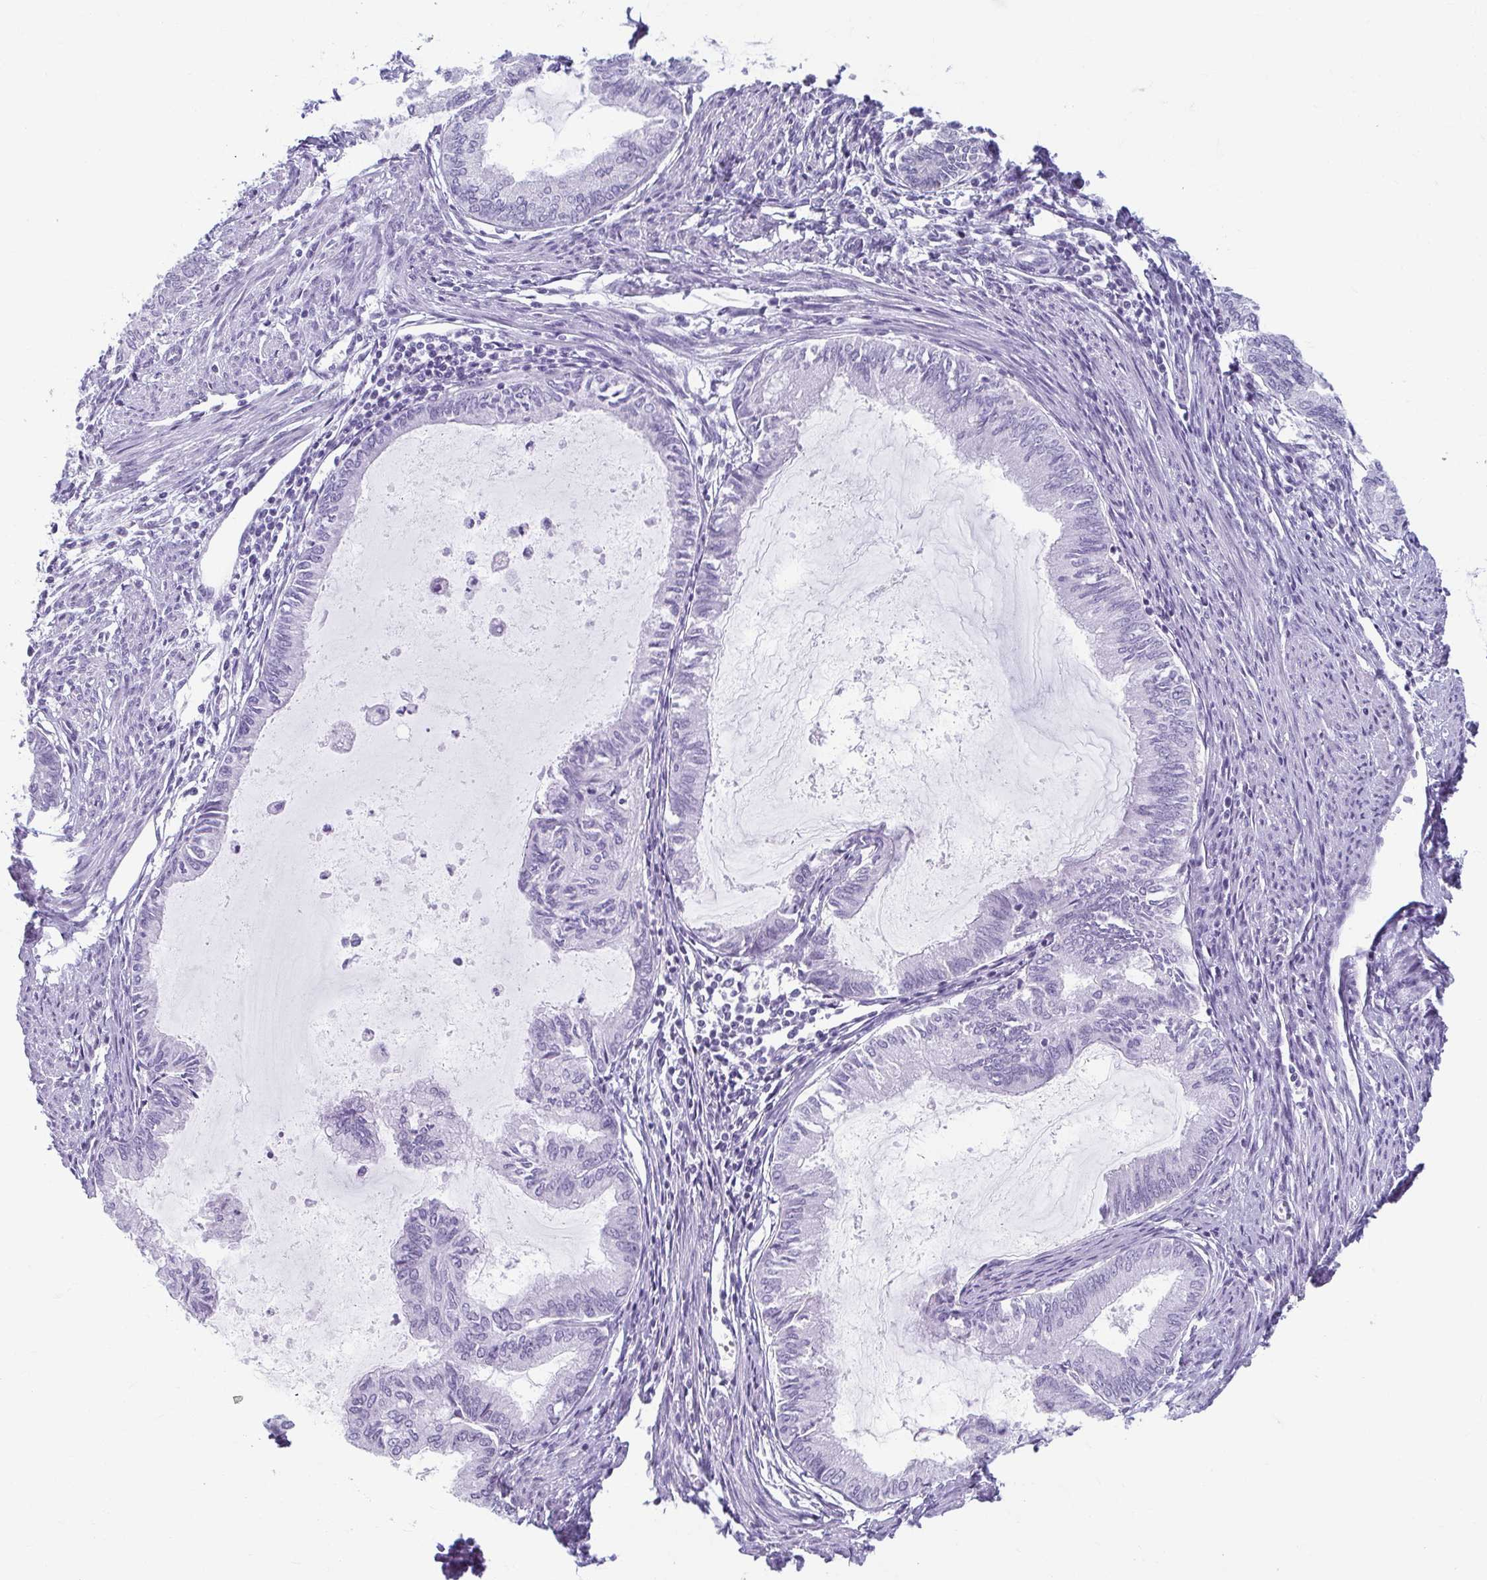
{"staining": {"intensity": "negative", "quantity": "none", "location": "none"}, "tissue": "endometrial cancer", "cell_type": "Tumor cells", "image_type": "cancer", "snomed": [{"axis": "morphology", "description": "Adenocarcinoma, NOS"}, {"axis": "topography", "description": "Endometrium"}], "caption": "Endometrial cancer was stained to show a protein in brown. There is no significant expression in tumor cells.", "gene": "MOBP", "patient": {"sex": "female", "age": 86}}